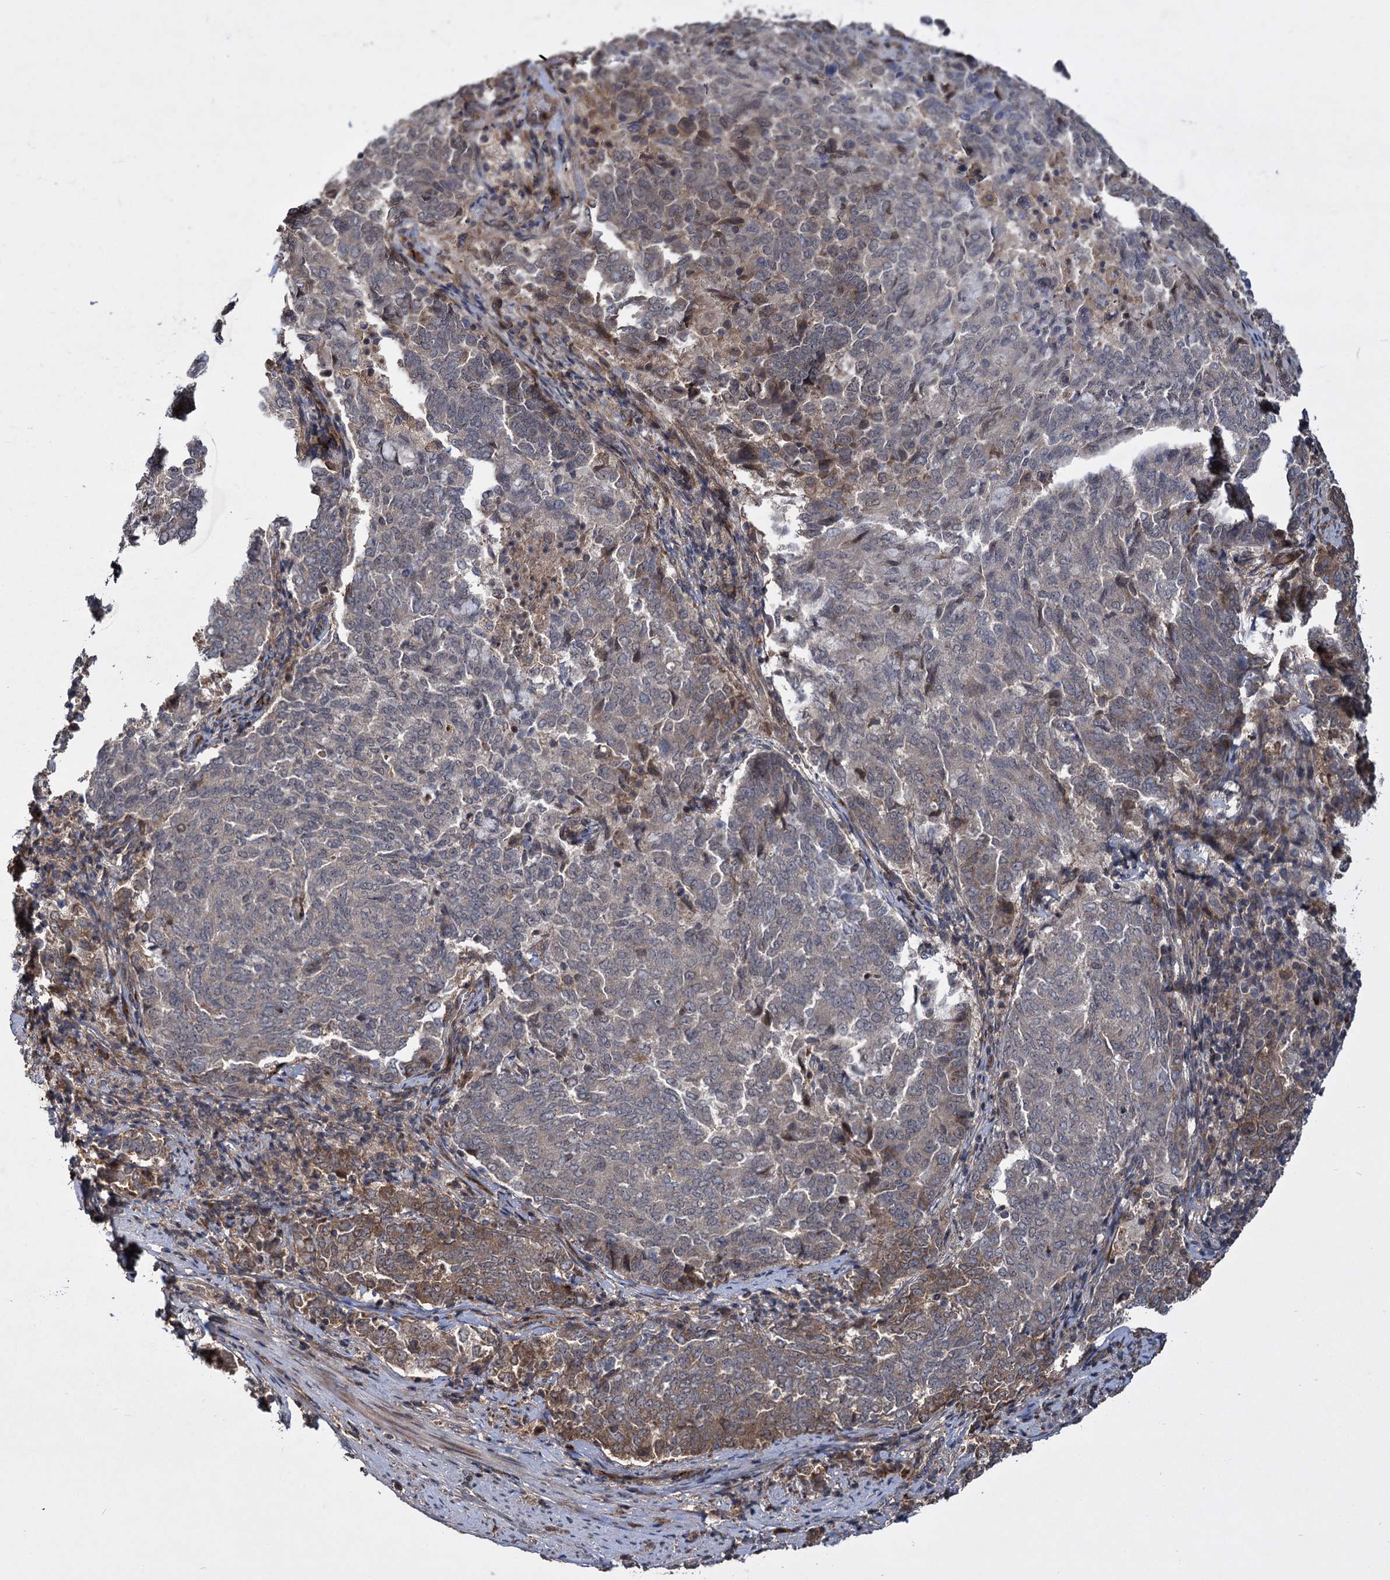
{"staining": {"intensity": "moderate", "quantity": "25%-75%", "location": "cytoplasmic/membranous"}, "tissue": "endometrial cancer", "cell_type": "Tumor cells", "image_type": "cancer", "snomed": [{"axis": "morphology", "description": "Adenocarcinoma, NOS"}, {"axis": "topography", "description": "Endometrium"}], "caption": "Tumor cells reveal medium levels of moderate cytoplasmic/membranous staining in approximately 25%-75% of cells in endometrial adenocarcinoma. (Brightfield microscopy of DAB IHC at high magnification).", "gene": "INPPL1", "patient": {"sex": "female", "age": 80}}